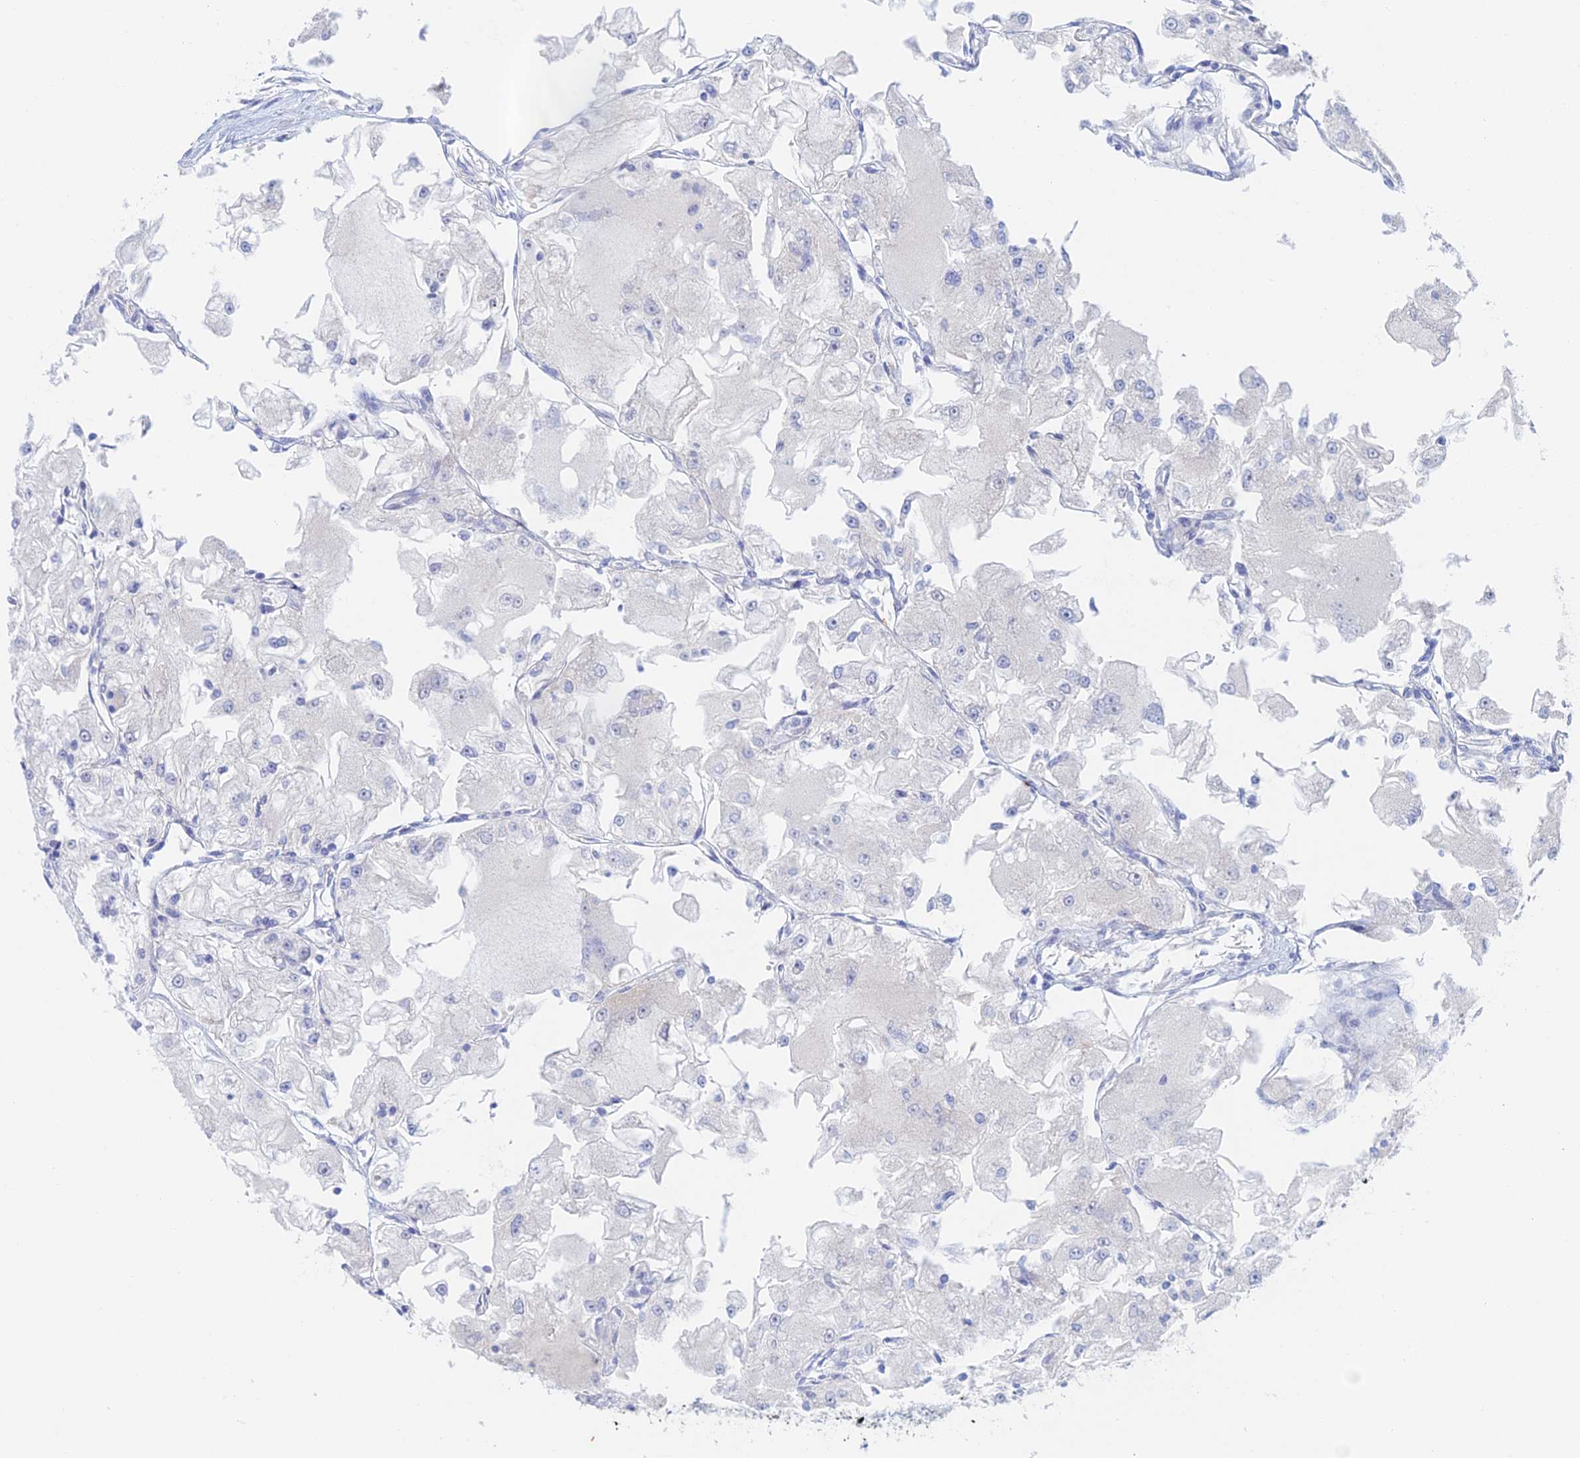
{"staining": {"intensity": "negative", "quantity": "none", "location": "none"}, "tissue": "renal cancer", "cell_type": "Tumor cells", "image_type": "cancer", "snomed": [{"axis": "morphology", "description": "Adenocarcinoma, NOS"}, {"axis": "topography", "description": "Kidney"}], "caption": "Renal cancer was stained to show a protein in brown. There is no significant staining in tumor cells.", "gene": "SLC24A3", "patient": {"sex": "female", "age": 72}}